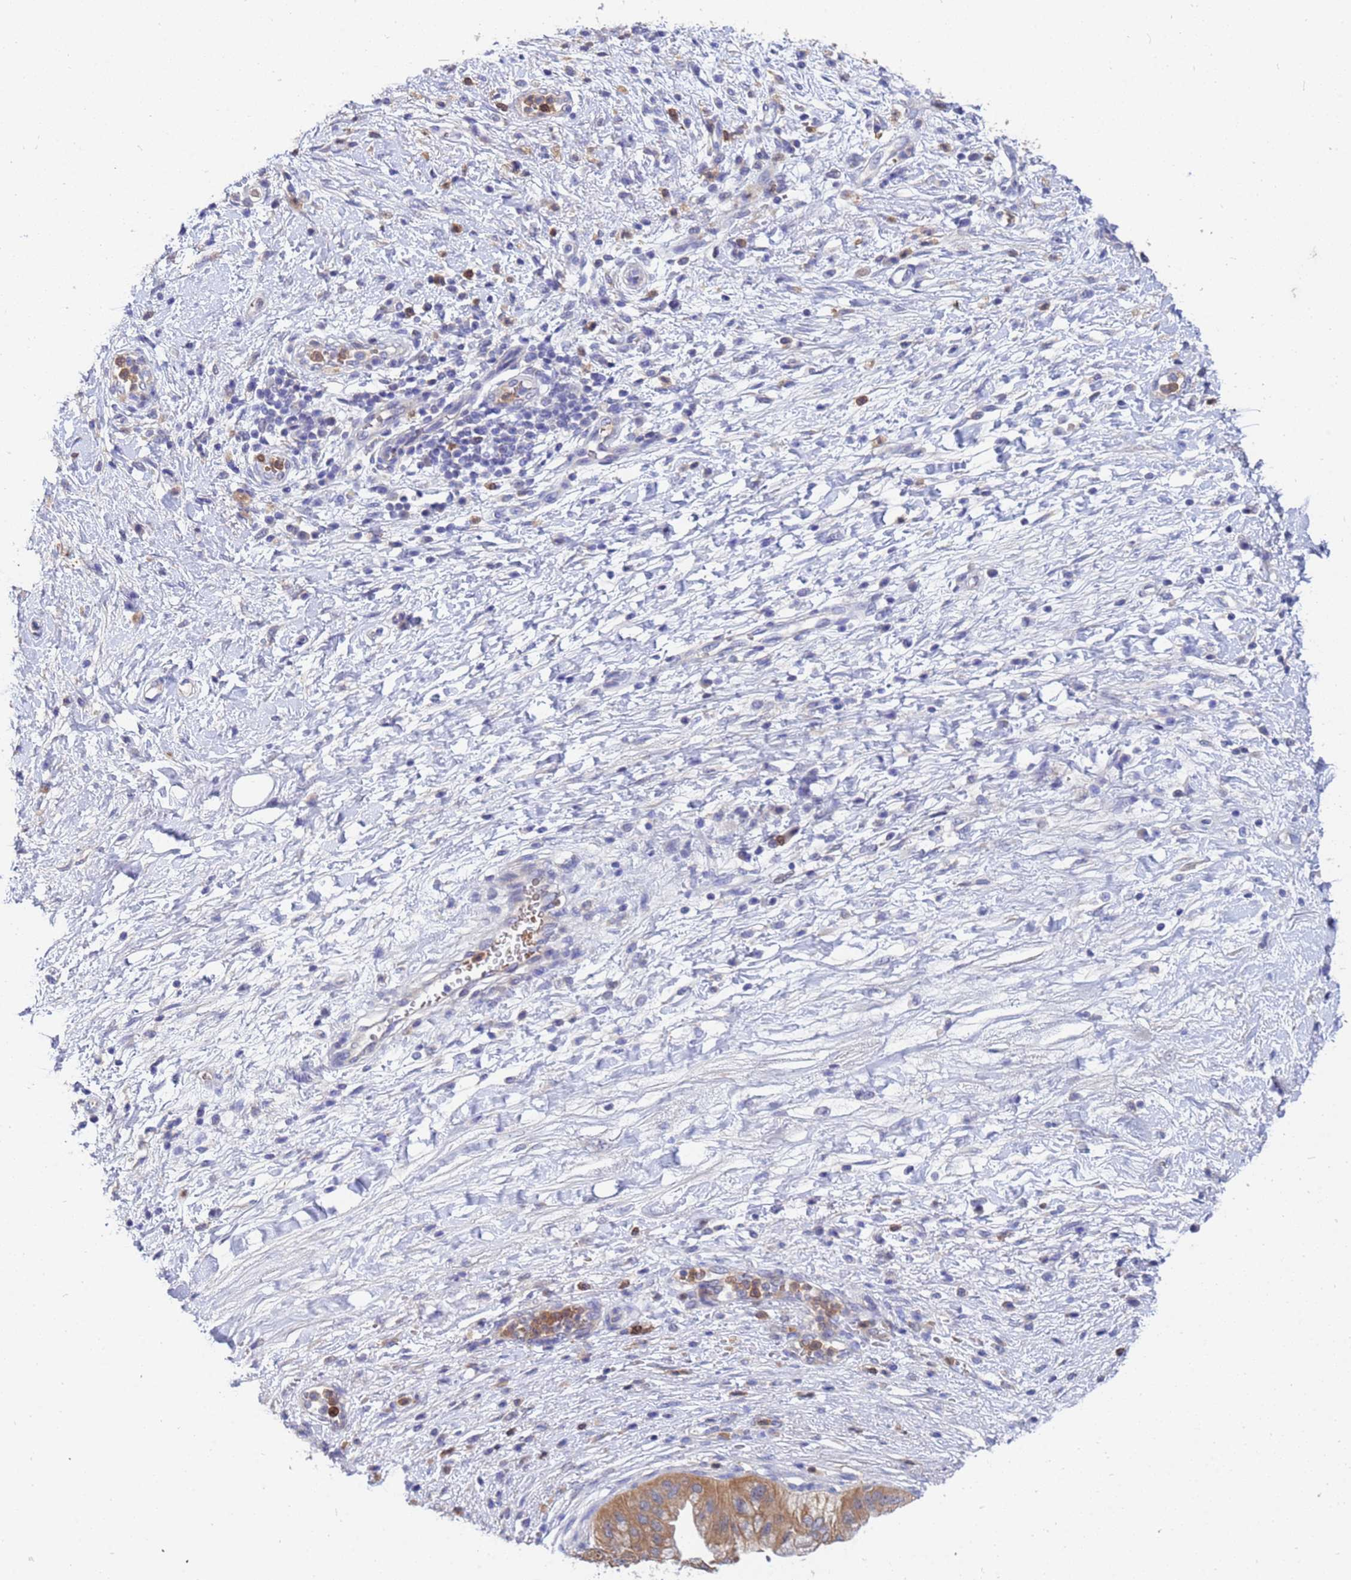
{"staining": {"intensity": "moderate", "quantity": ">75%", "location": "cytoplasmic/membranous"}, "tissue": "pancreatic cancer", "cell_type": "Tumor cells", "image_type": "cancer", "snomed": [{"axis": "morphology", "description": "Adenocarcinoma, NOS"}, {"axis": "topography", "description": "Pancreas"}], "caption": "Human pancreatic cancer stained with a brown dye displays moderate cytoplasmic/membranous positive expression in approximately >75% of tumor cells.", "gene": "TTLL11", "patient": {"sex": "male", "age": 68}}